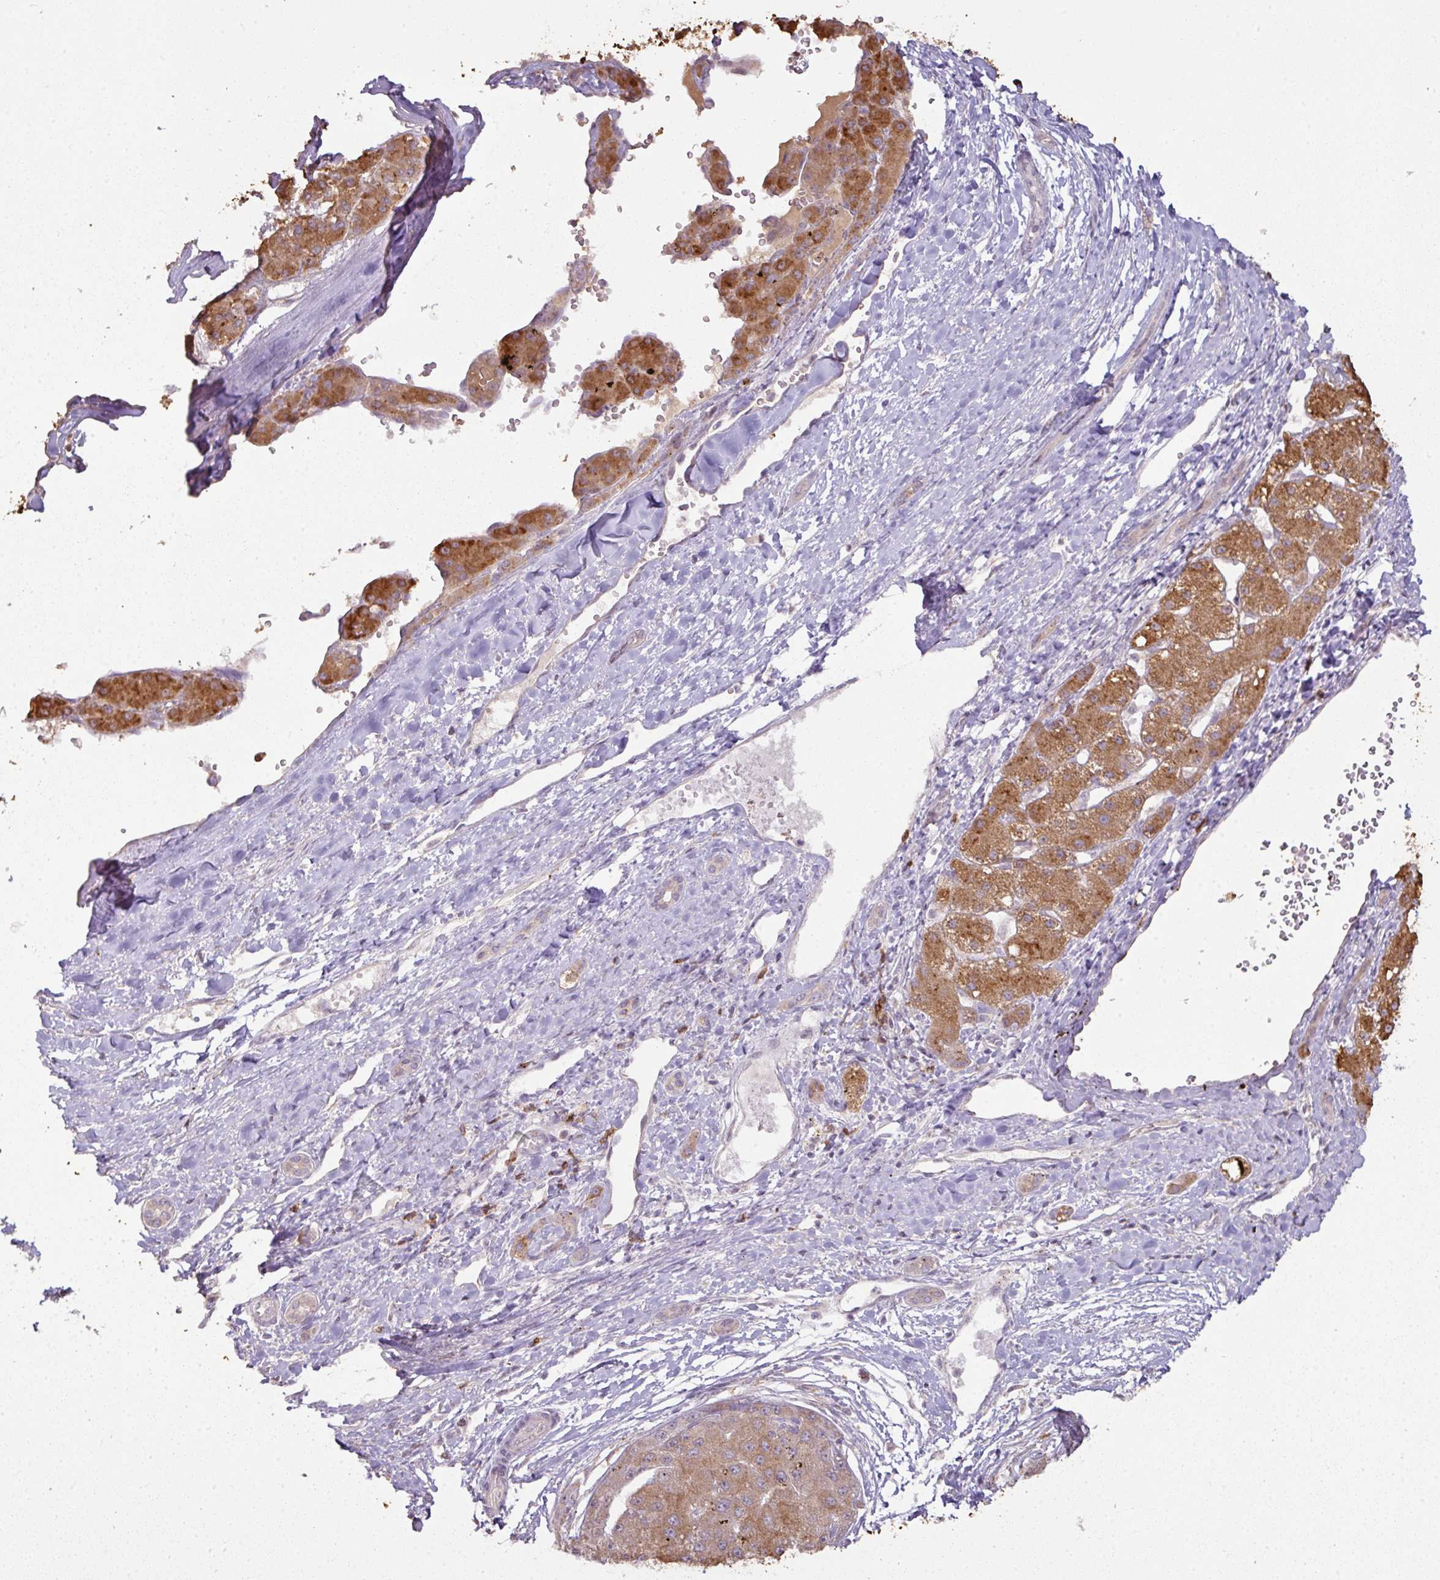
{"staining": {"intensity": "moderate", "quantity": ">75%", "location": "cytoplasmic/membranous"}, "tissue": "liver cancer", "cell_type": "Tumor cells", "image_type": "cancer", "snomed": [{"axis": "morphology", "description": "Carcinoma, Hepatocellular, NOS"}, {"axis": "topography", "description": "Liver"}], "caption": "A histopathology image of human liver cancer stained for a protein demonstrates moderate cytoplasmic/membranous brown staining in tumor cells.", "gene": "CXCR5", "patient": {"sex": "male", "age": 67}}